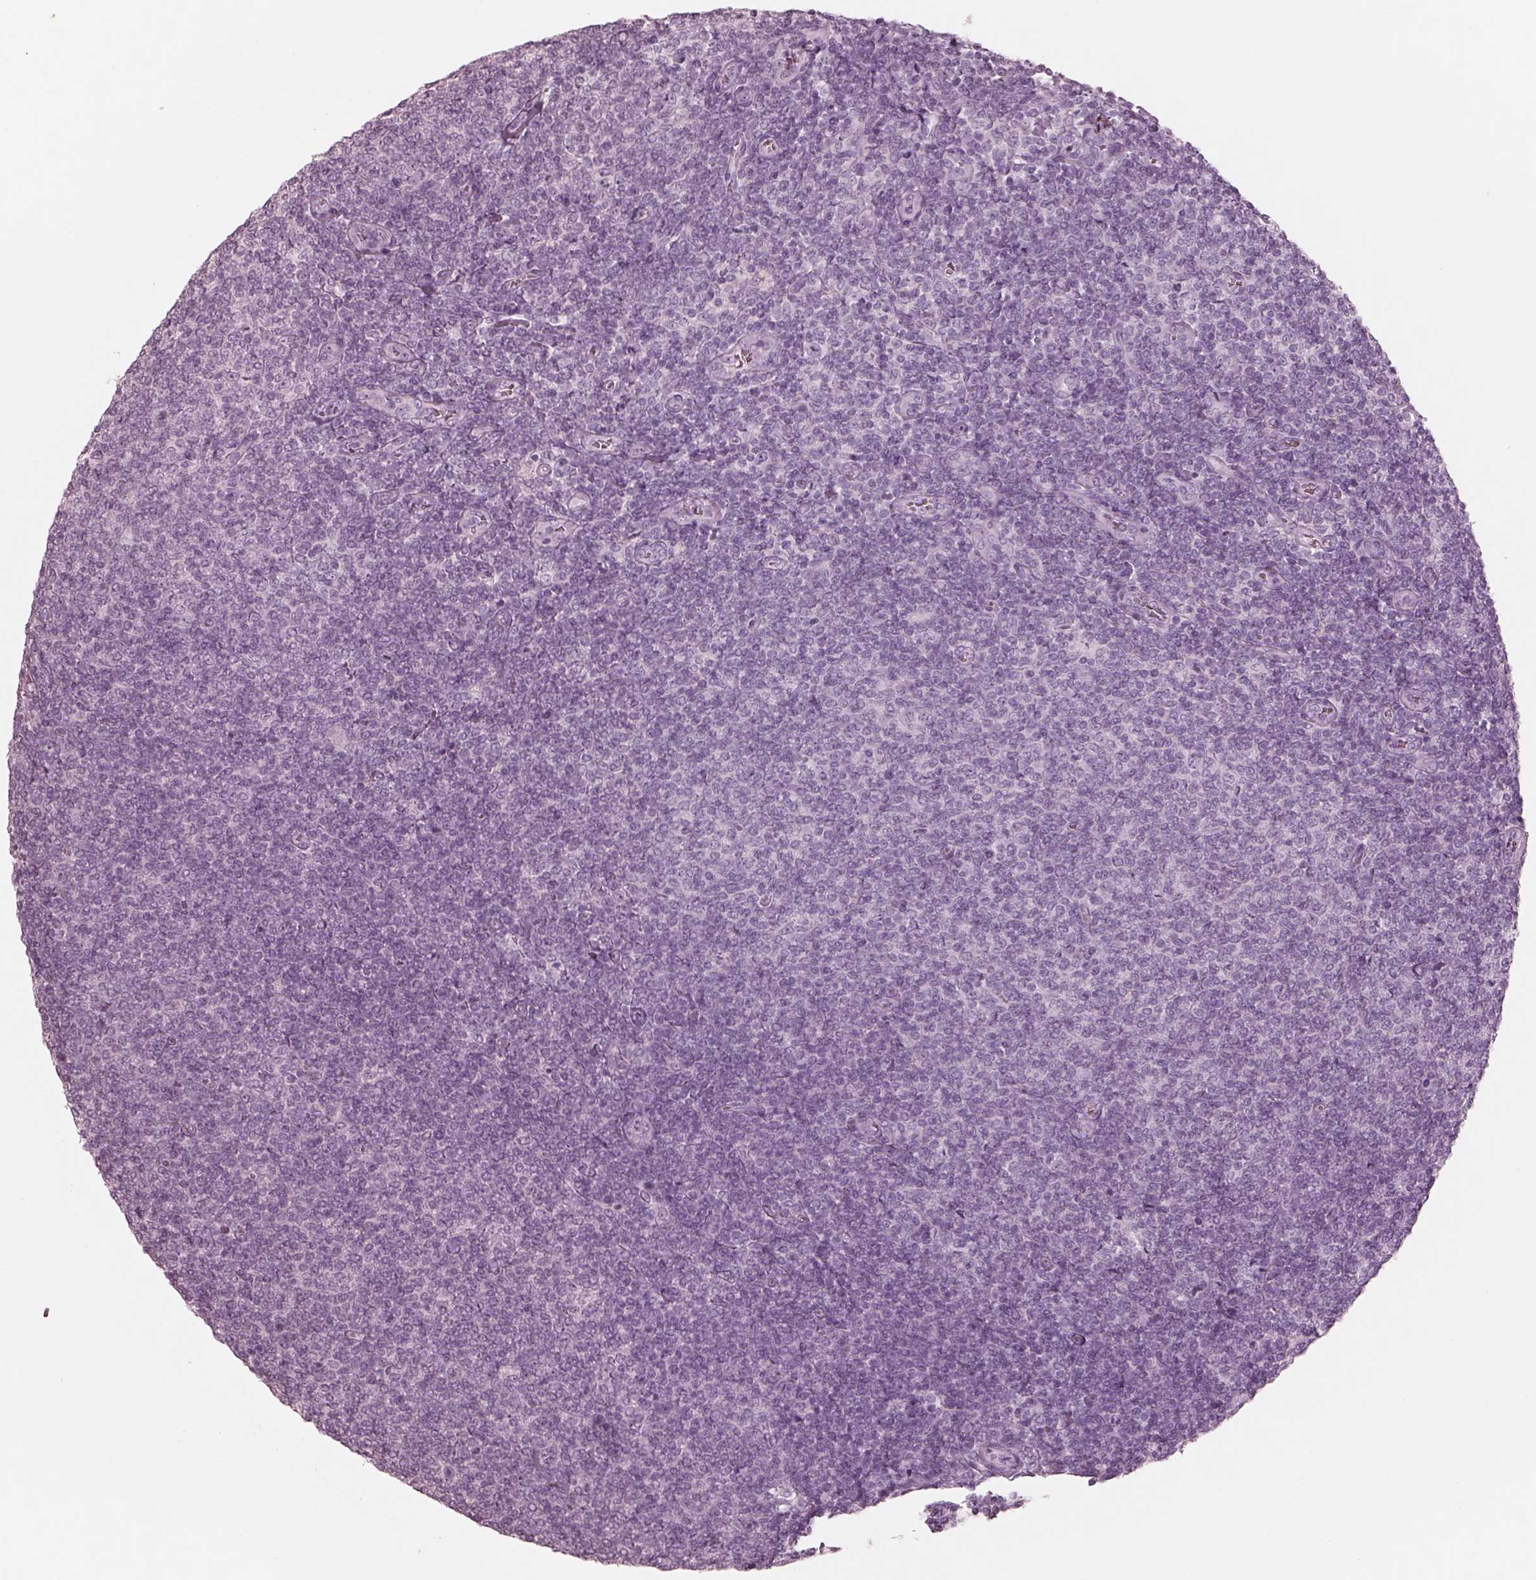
{"staining": {"intensity": "negative", "quantity": "none", "location": "none"}, "tissue": "lymphoma", "cell_type": "Tumor cells", "image_type": "cancer", "snomed": [{"axis": "morphology", "description": "Malignant lymphoma, non-Hodgkin's type, Low grade"}, {"axis": "topography", "description": "Lymph node"}], "caption": "DAB immunohistochemical staining of malignant lymphoma, non-Hodgkin's type (low-grade) demonstrates no significant expression in tumor cells.", "gene": "PON3", "patient": {"sex": "male", "age": 52}}